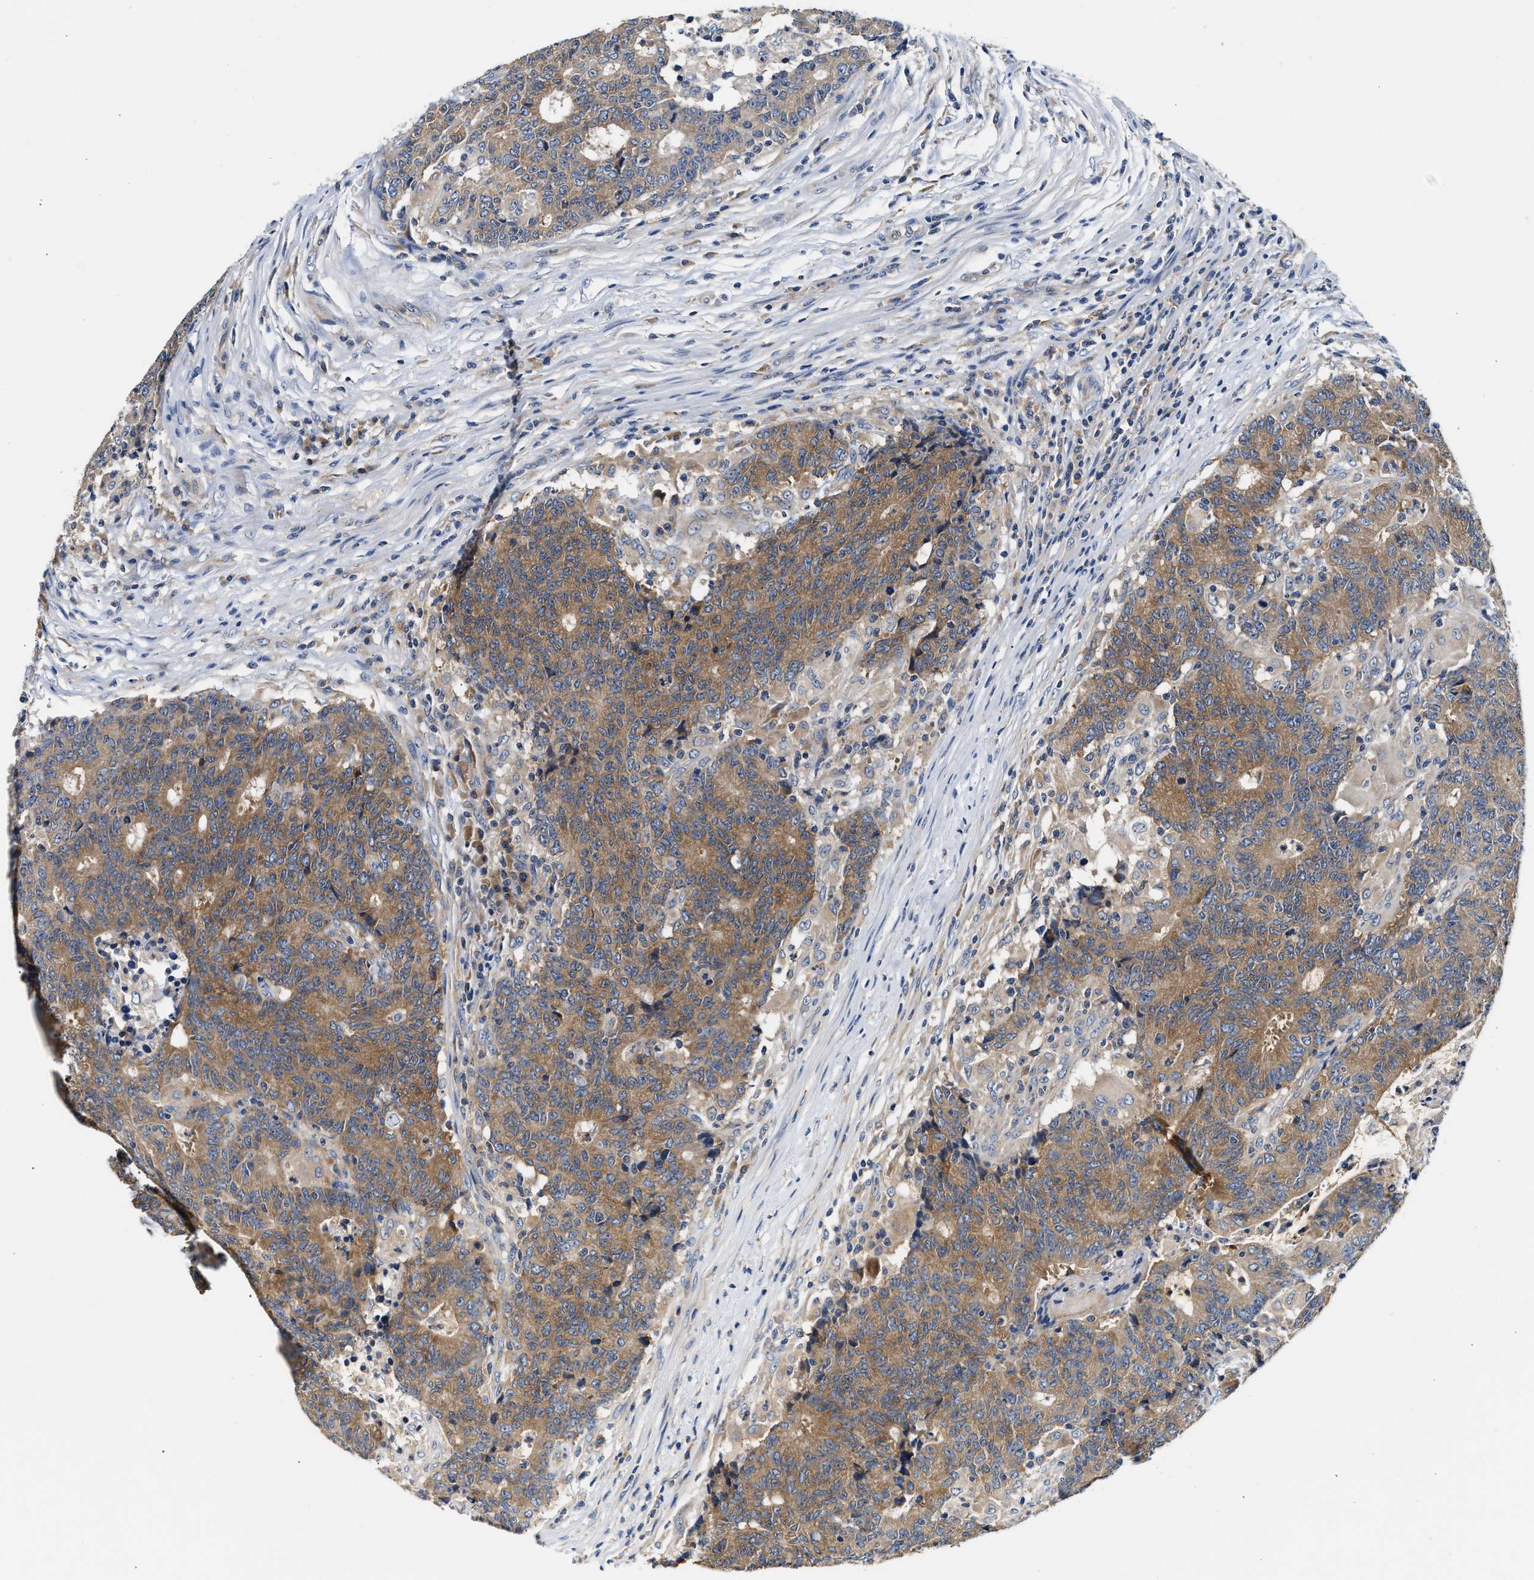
{"staining": {"intensity": "moderate", "quantity": ">75%", "location": "cytoplasmic/membranous"}, "tissue": "colorectal cancer", "cell_type": "Tumor cells", "image_type": "cancer", "snomed": [{"axis": "morphology", "description": "Normal tissue, NOS"}, {"axis": "morphology", "description": "Adenocarcinoma, NOS"}, {"axis": "topography", "description": "Colon"}], "caption": "Adenocarcinoma (colorectal) stained for a protein displays moderate cytoplasmic/membranous positivity in tumor cells.", "gene": "FAM185A", "patient": {"sex": "female", "age": 75}}